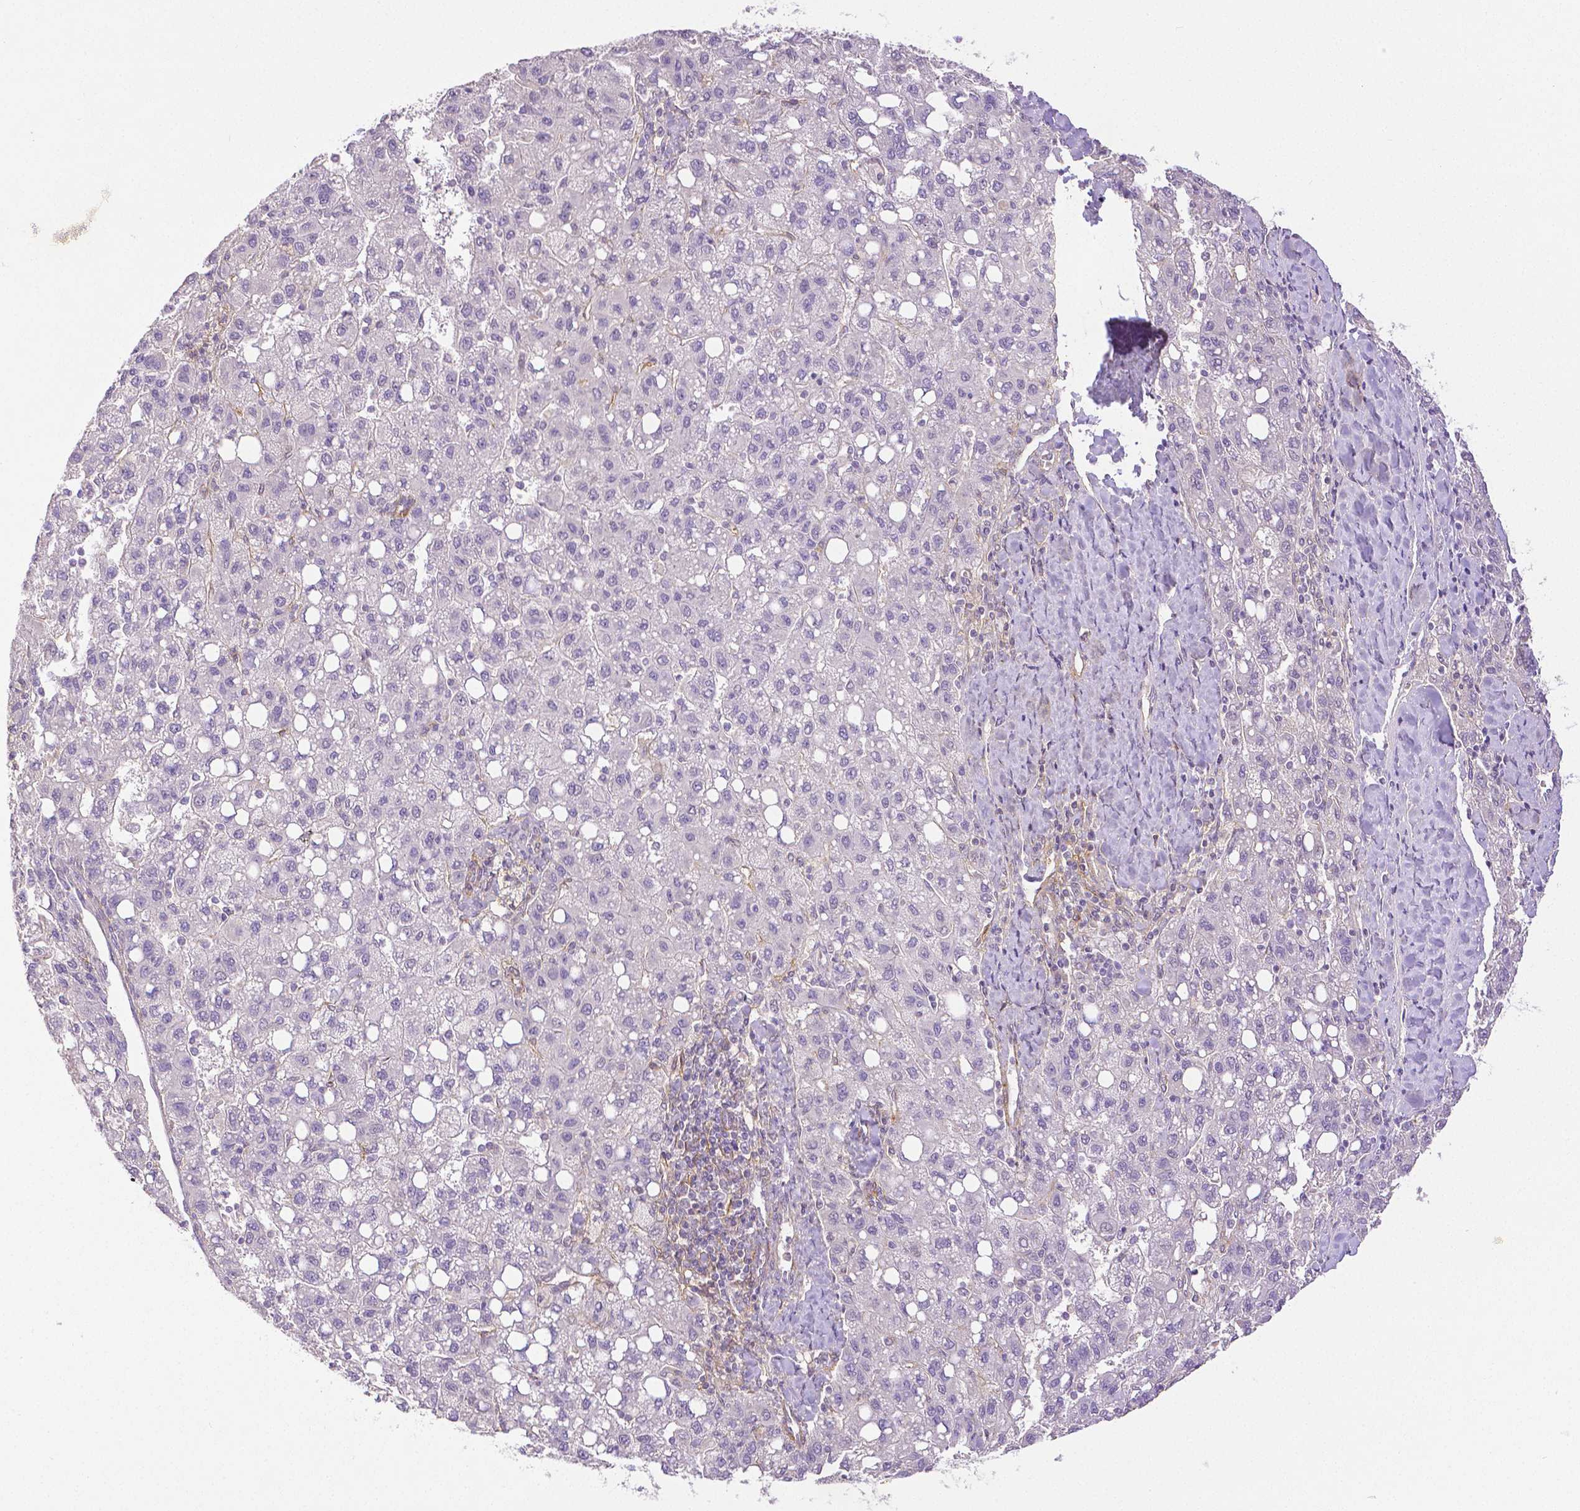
{"staining": {"intensity": "negative", "quantity": "none", "location": "none"}, "tissue": "liver cancer", "cell_type": "Tumor cells", "image_type": "cancer", "snomed": [{"axis": "morphology", "description": "Carcinoma, Hepatocellular, NOS"}, {"axis": "topography", "description": "Liver"}], "caption": "Immunohistochemistry (IHC) of liver cancer (hepatocellular carcinoma) shows no expression in tumor cells. Brightfield microscopy of IHC stained with DAB (3,3'-diaminobenzidine) (brown) and hematoxylin (blue), captured at high magnification.", "gene": "THY1", "patient": {"sex": "female", "age": 82}}